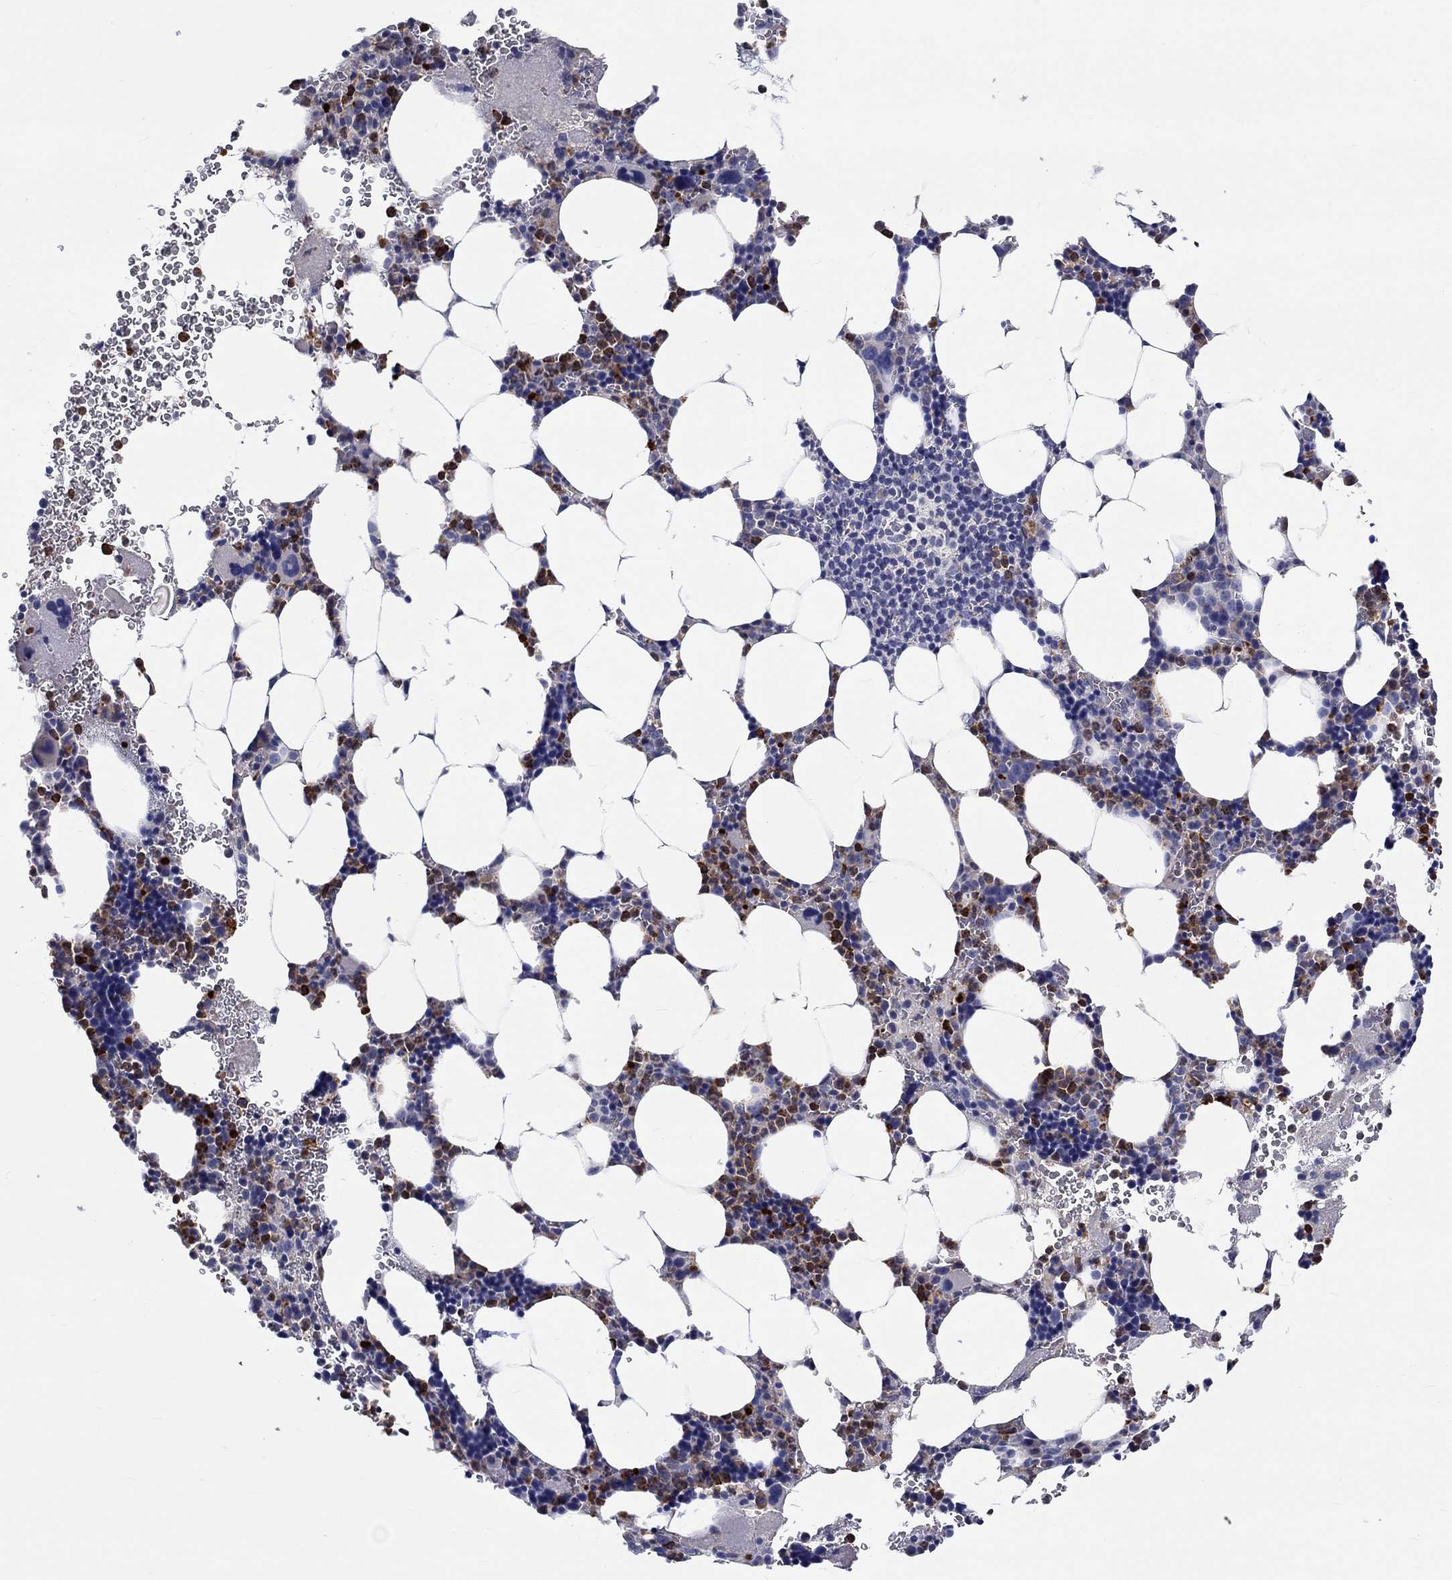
{"staining": {"intensity": "strong", "quantity": "25%-75%", "location": "cytoplasmic/membranous,nuclear"}, "tissue": "bone marrow", "cell_type": "Hematopoietic cells", "image_type": "normal", "snomed": [{"axis": "morphology", "description": "Normal tissue, NOS"}, {"axis": "topography", "description": "Bone marrow"}], "caption": "Immunohistochemistry (IHC) photomicrograph of unremarkable bone marrow: bone marrow stained using IHC shows high levels of strong protein expression localized specifically in the cytoplasmic/membranous,nuclear of hematopoietic cells, appearing as a cytoplasmic/membranous,nuclear brown color.", "gene": "CHIT1", "patient": {"sex": "male", "age": 44}}